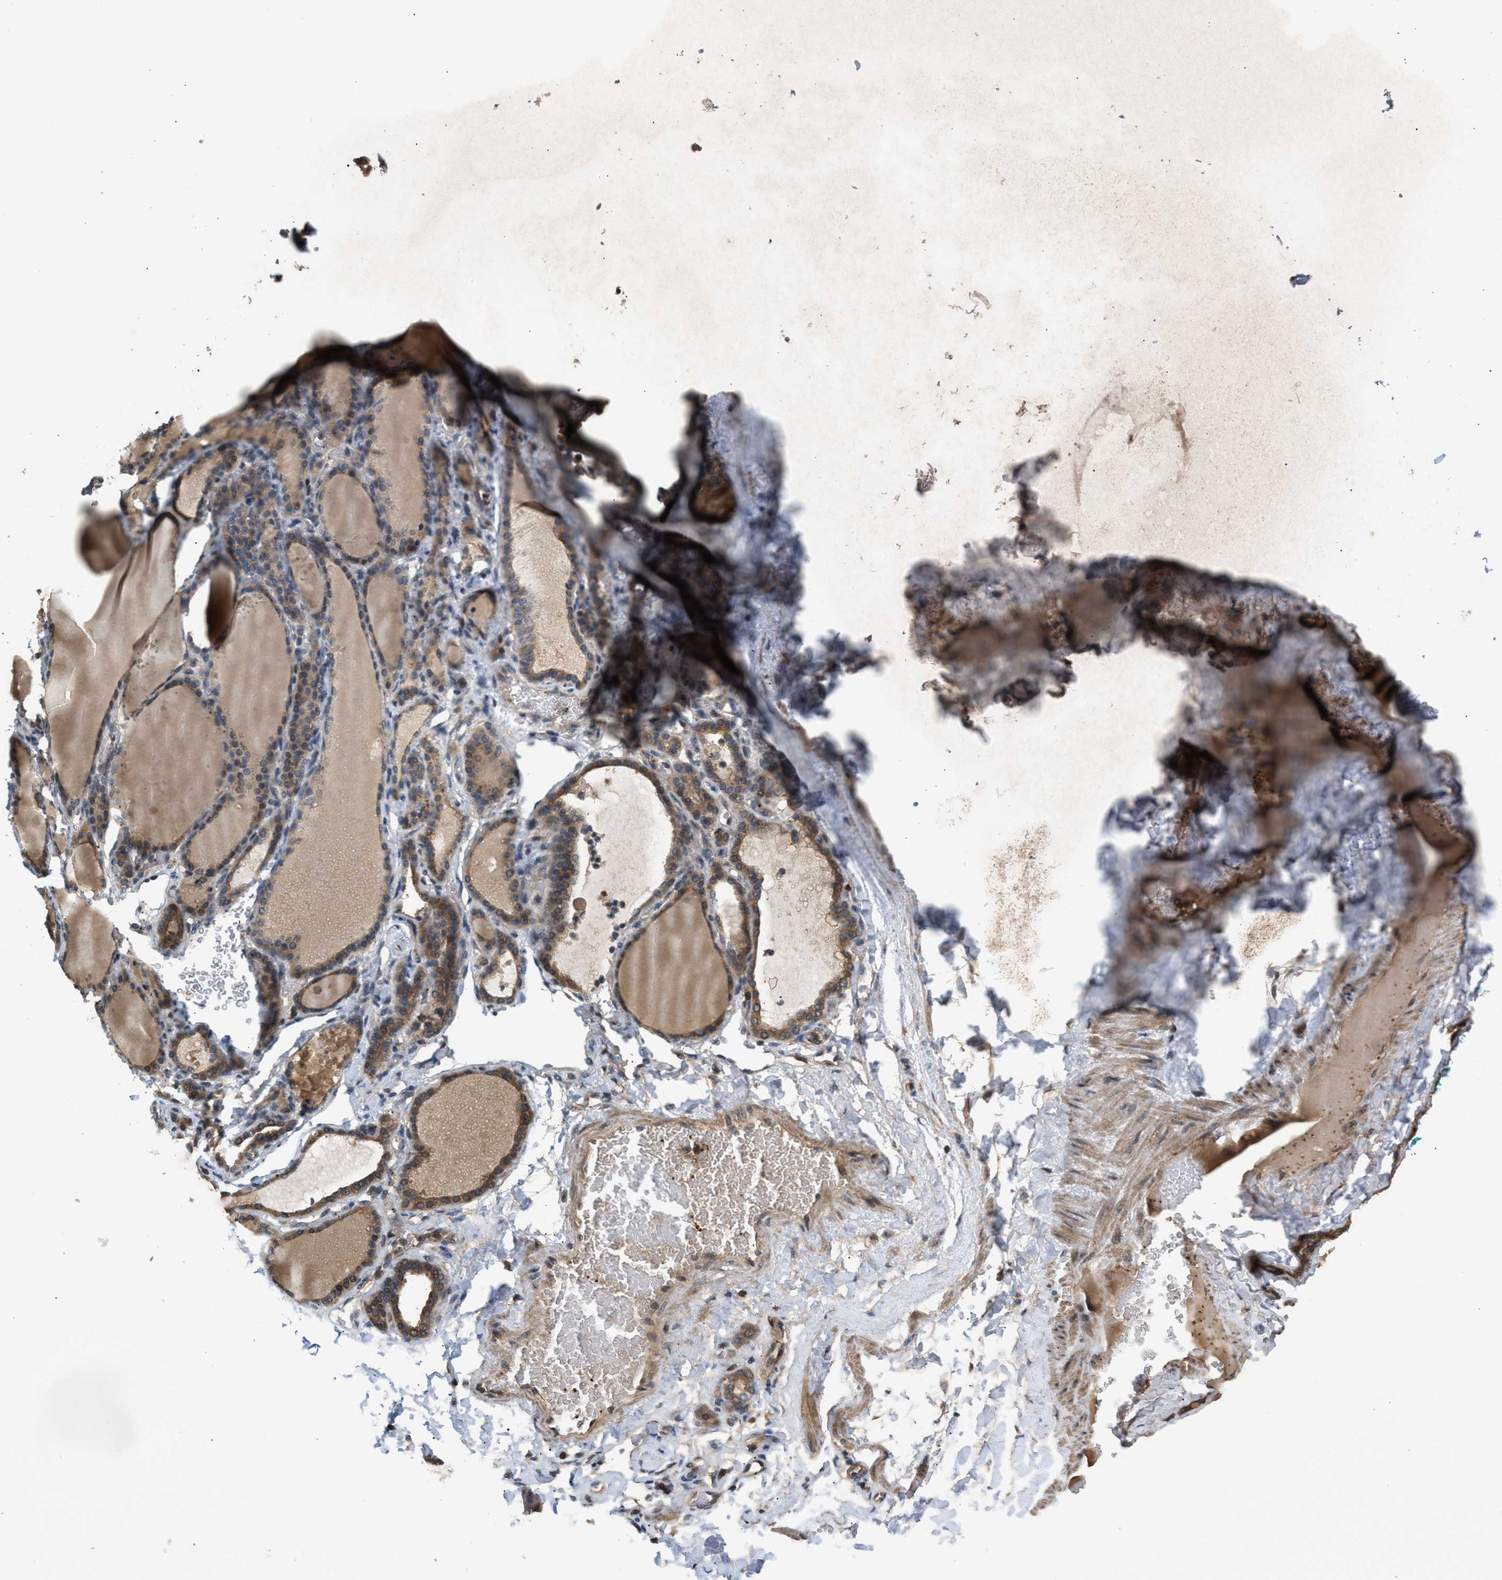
{"staining": {"intensity": "moderate", "quantity": ">75%", "location": "cytoplasmic/membranous"}, "tissue": "thyroid gland", "cell_type": "Glandular cells", "image_type": "normal", "snomed": [{"axis": "morphology", "description": "Normal tissue, NOS"}, {"axis": "topography", "description": "Thyroid gland"}], "caption": "This is a micrograph of IHC staining of benign thyroid gland, which shows moderate staining in the cytoplasmic/membranous of glandular cells.", "gene": "ARHGDIA", "patient": {"sex": "female", "age": 28}}